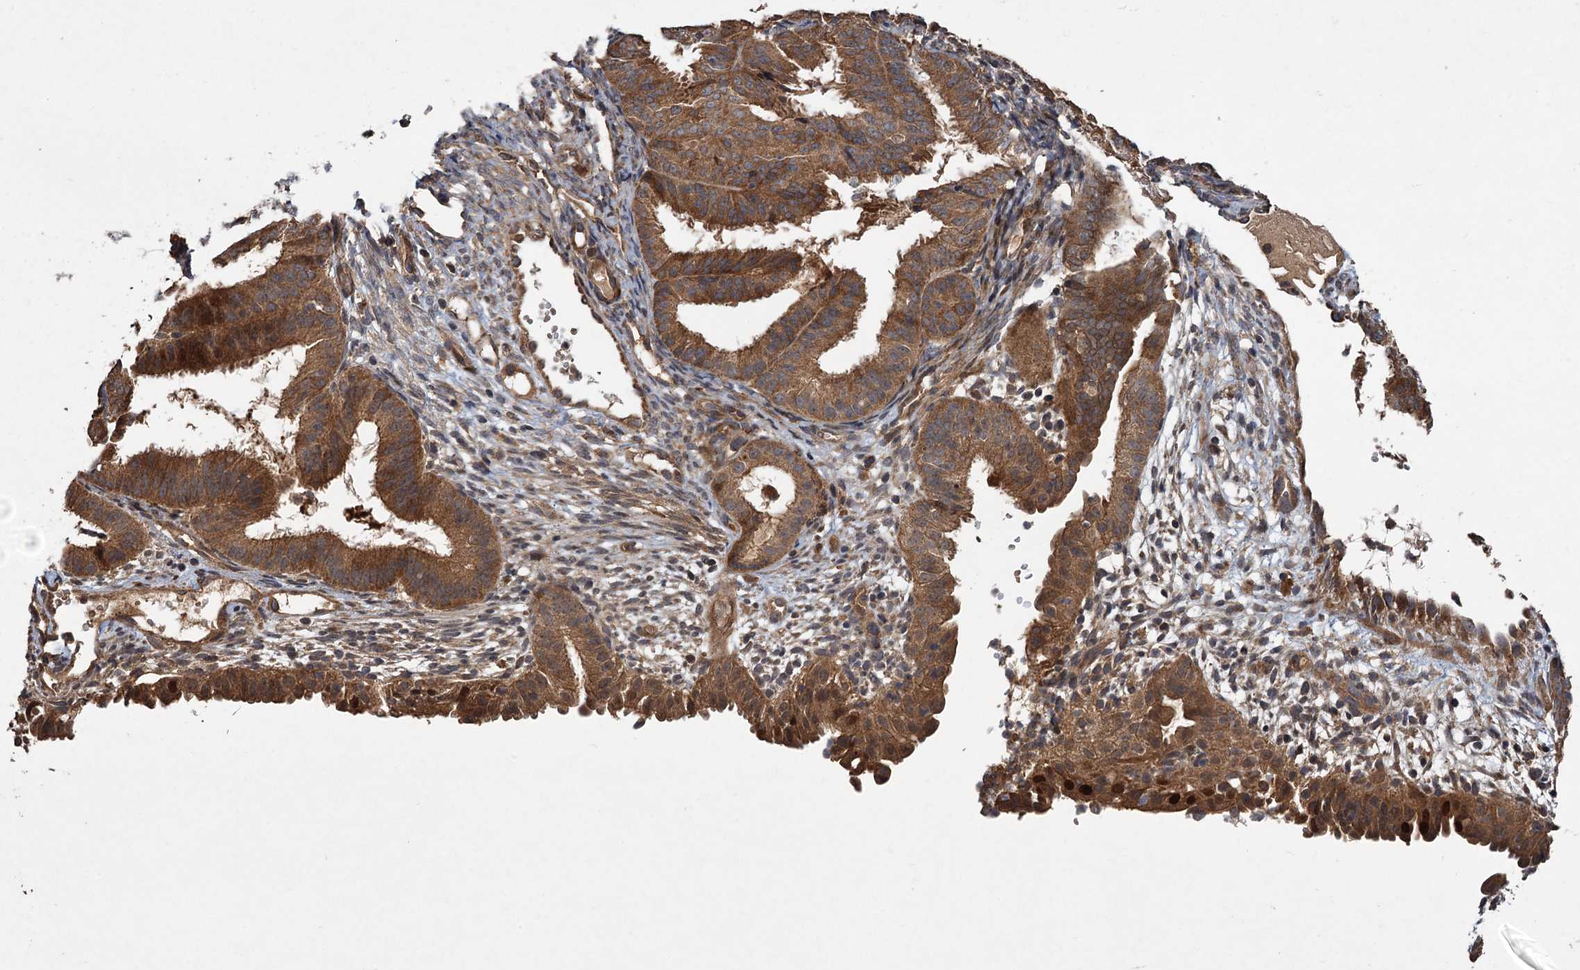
{"staining": {"intensity": "moderate", "quantity": ">75%", "location": "cytoplasmic/membranous,nuclear"}, "tissue": "endometrial cancer", "cell_type": "Tumor cells", "image_type": "cancer", "snomed": [{"axis": "morphology", "description": "Adenocarcinoma, NOS"}, {"axis": "topography", "description": "Endometrium"}], "caption": "This photomicrograph exhibits IHC staining of human adenocarcinoma (endometrial), with medium moderate cytoplasmic/membranous and nuclear staining in about >75% of tumor cells.", "gene": "TMEM39B", "patient": {"sex": "female", "age": 51}}